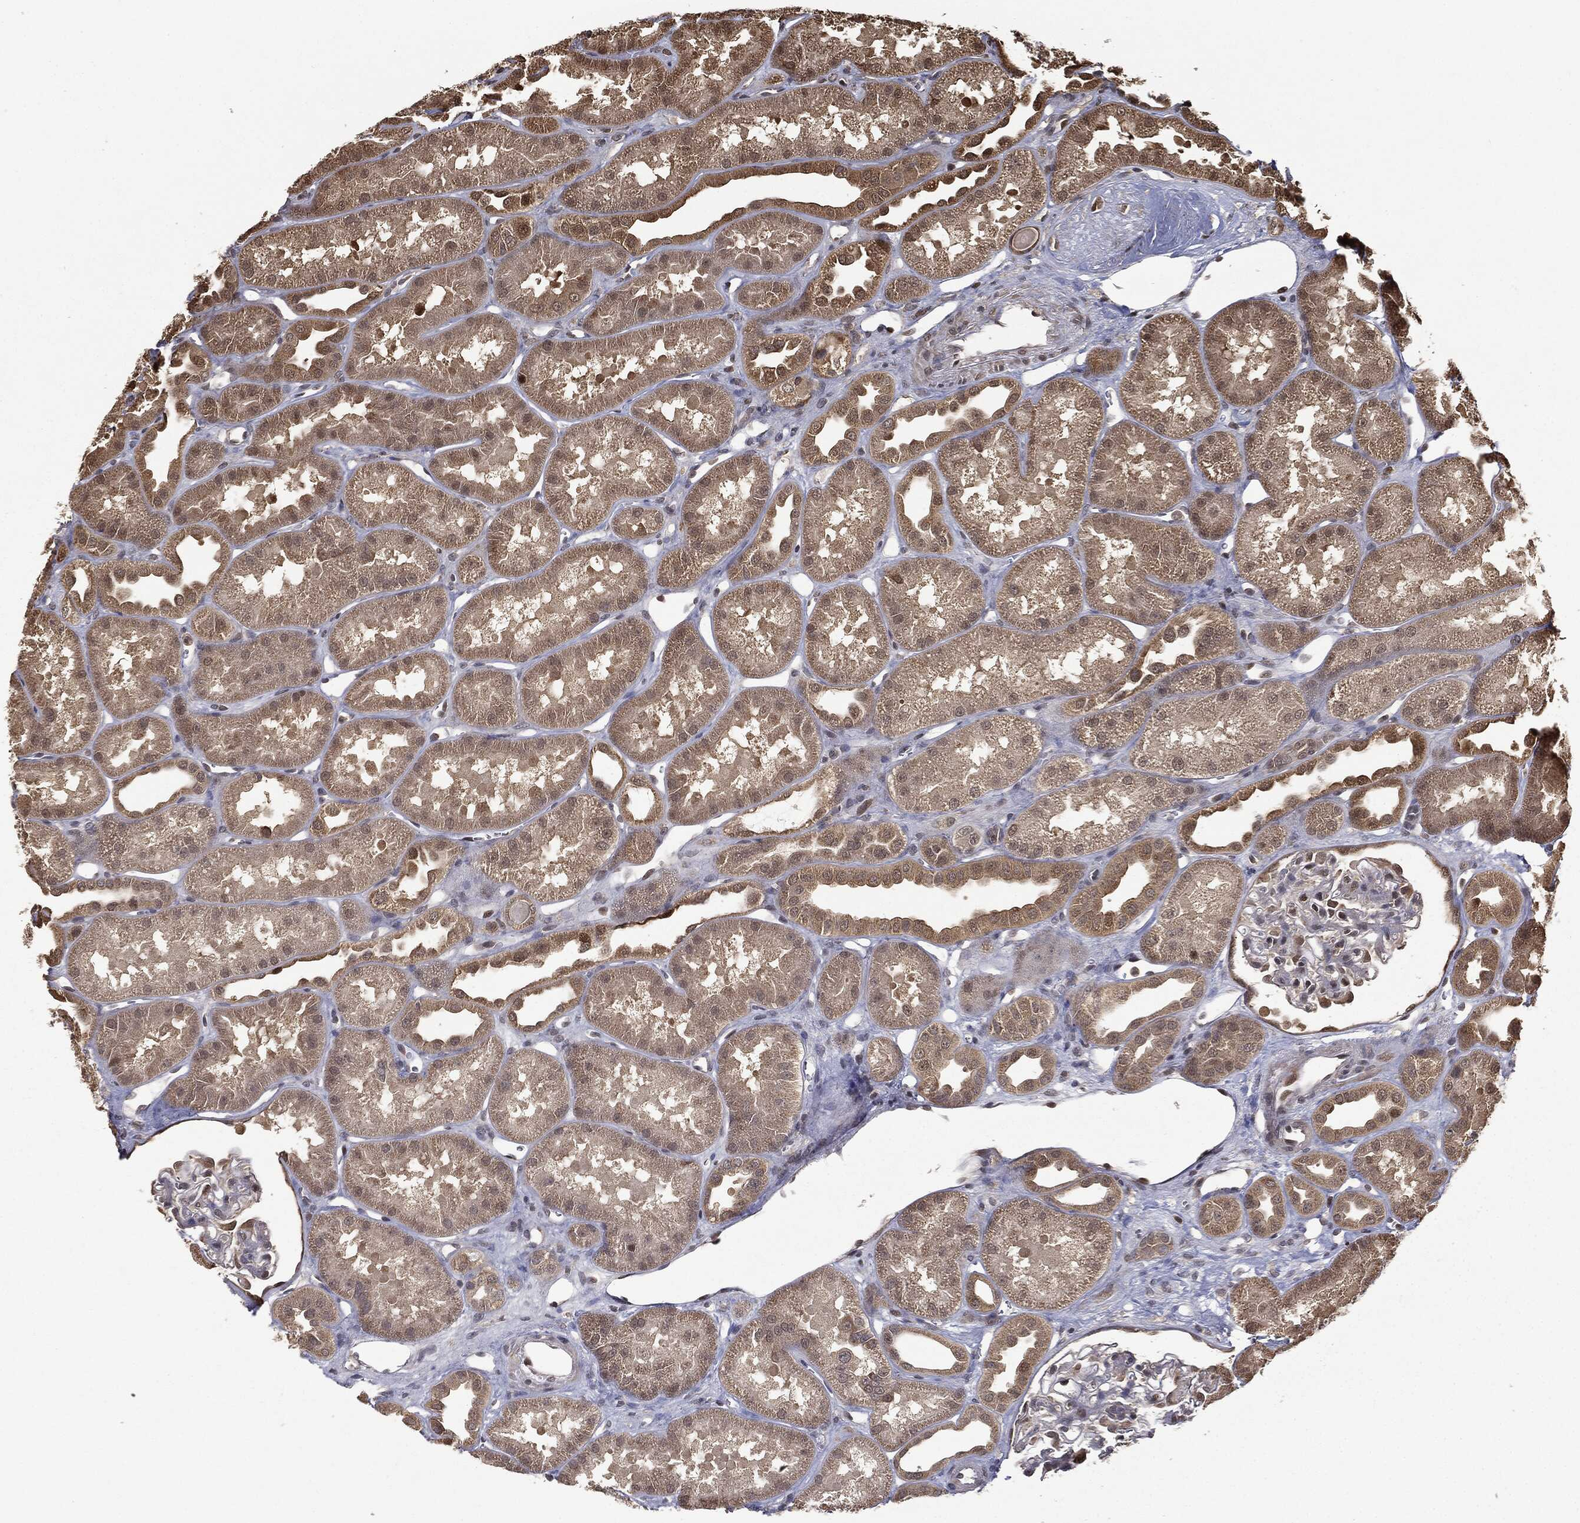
{"staining": {"intensity": "moderate", "quantity": "<25%", "location": "cytoplasmic/membranous,nuclear"}, "tissue": "kidney", "cell_type": "Cells in glomeruli", "image_type": "normal", "snomed": [{"axis": "morphology", "description": "Normal tissue, NOS"}, {"axis": "topography", "description": "Kidney"}], "caption": "High-magnification brightfield microscopy of normal kidney stained with DAB (brown) and counterstained with hematoxylin (blue). cells in glomeruli exhibit moderate cytoplasmic/membranous,nuclear positivity is present in about<25% of cells.", "gene": "ZNHIT6", "patient": {"sex": "male", "age": 61}}